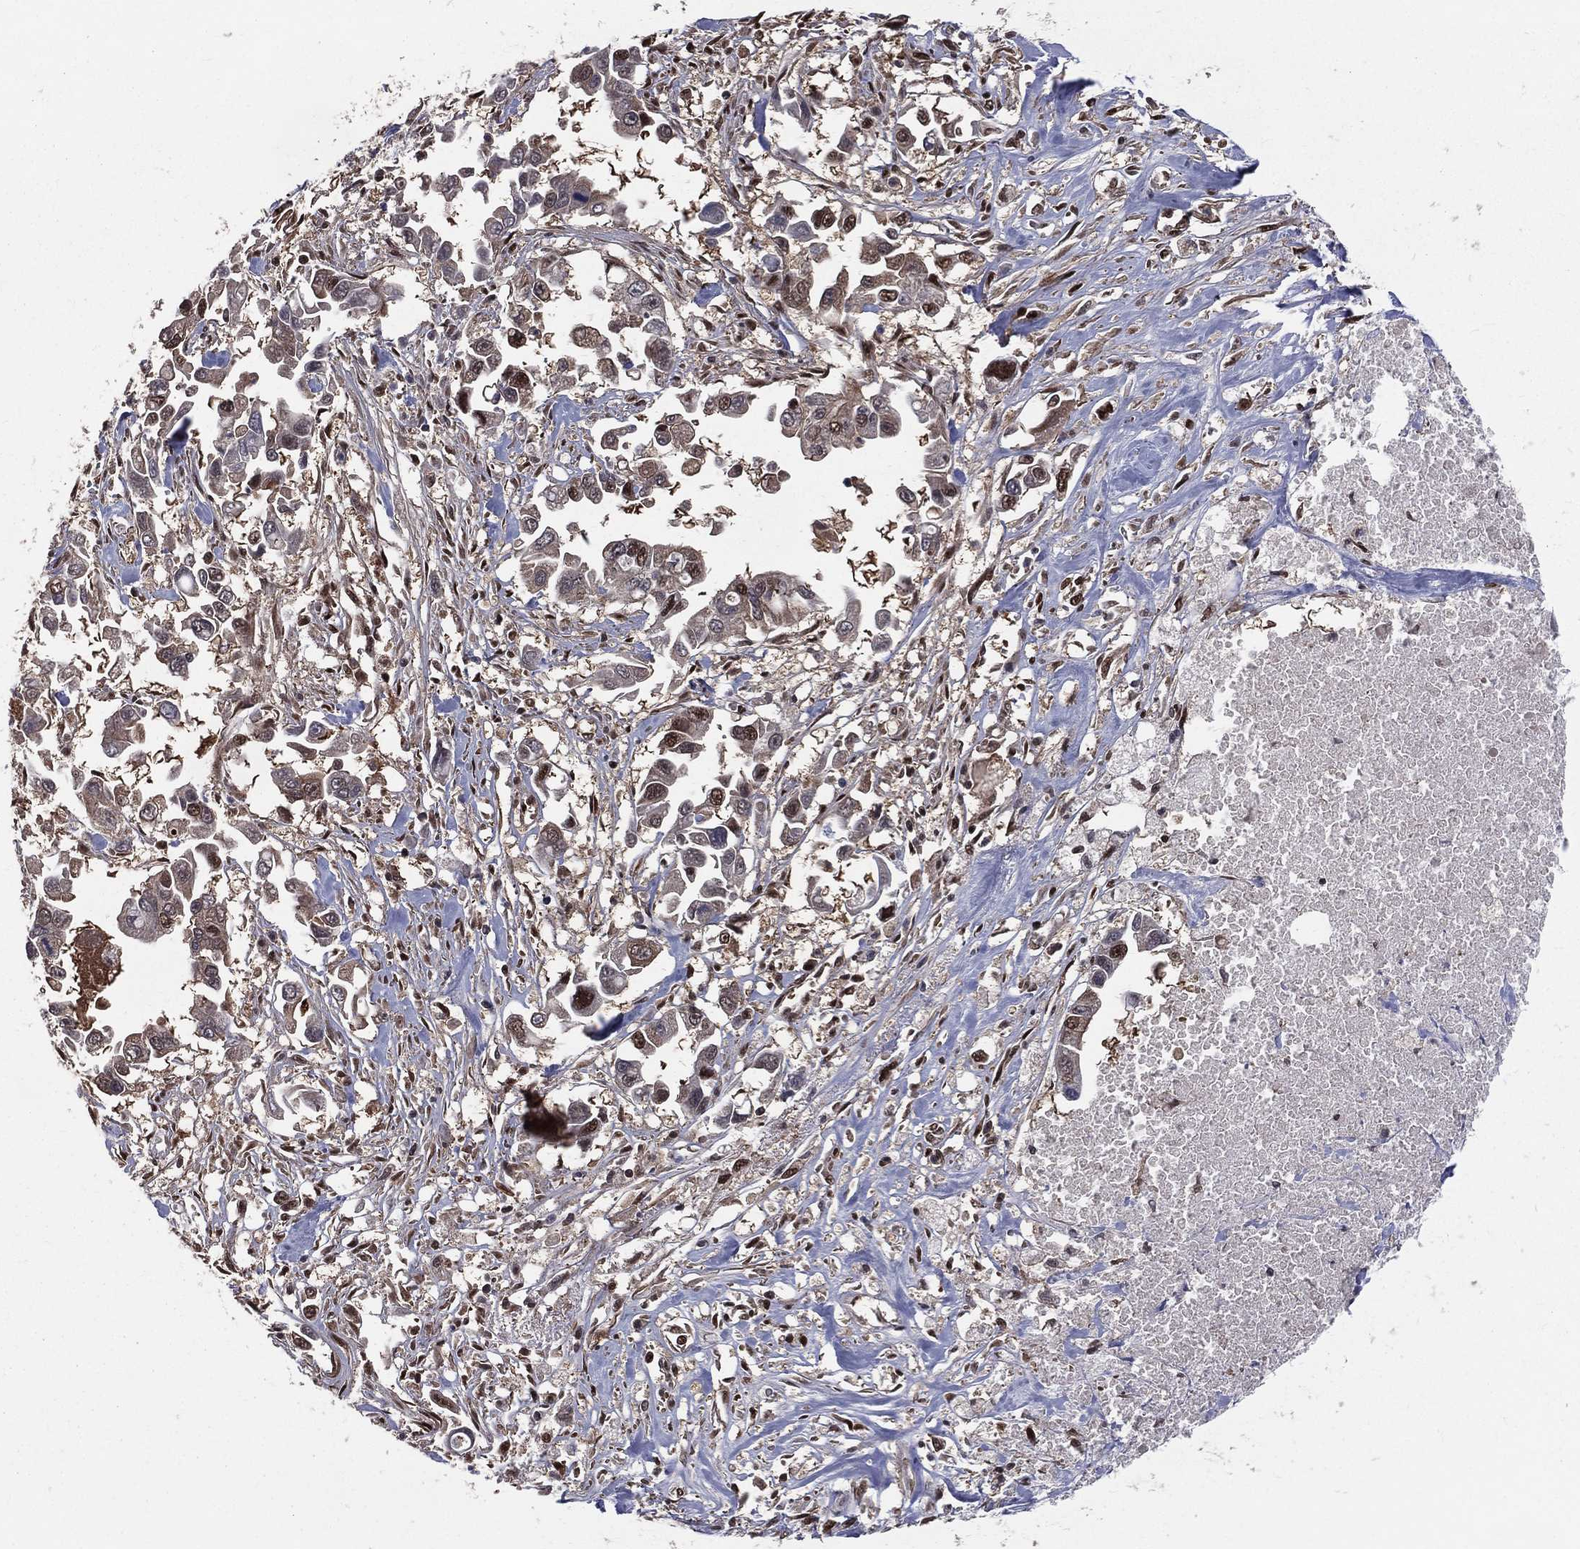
{"staining": {"intensity": "negative", "quantity": "none", "location": "none"}, "tissue": "pancreatic cancer", "cell_type": "Tumor cells", "image_type": "cancer", "snomed": [{"axis": "morphology", "description": "Adenocarcinoma, NOS"}, {"axis": "topography", "description": "Pancreas"}], "caption": "The micrograph demonstrates no significant expression in tumor cells of pancreatic cancer (adenocarcinoma).", "gene": "COPS4", "patient": {"sex": "female", "age": 83}}